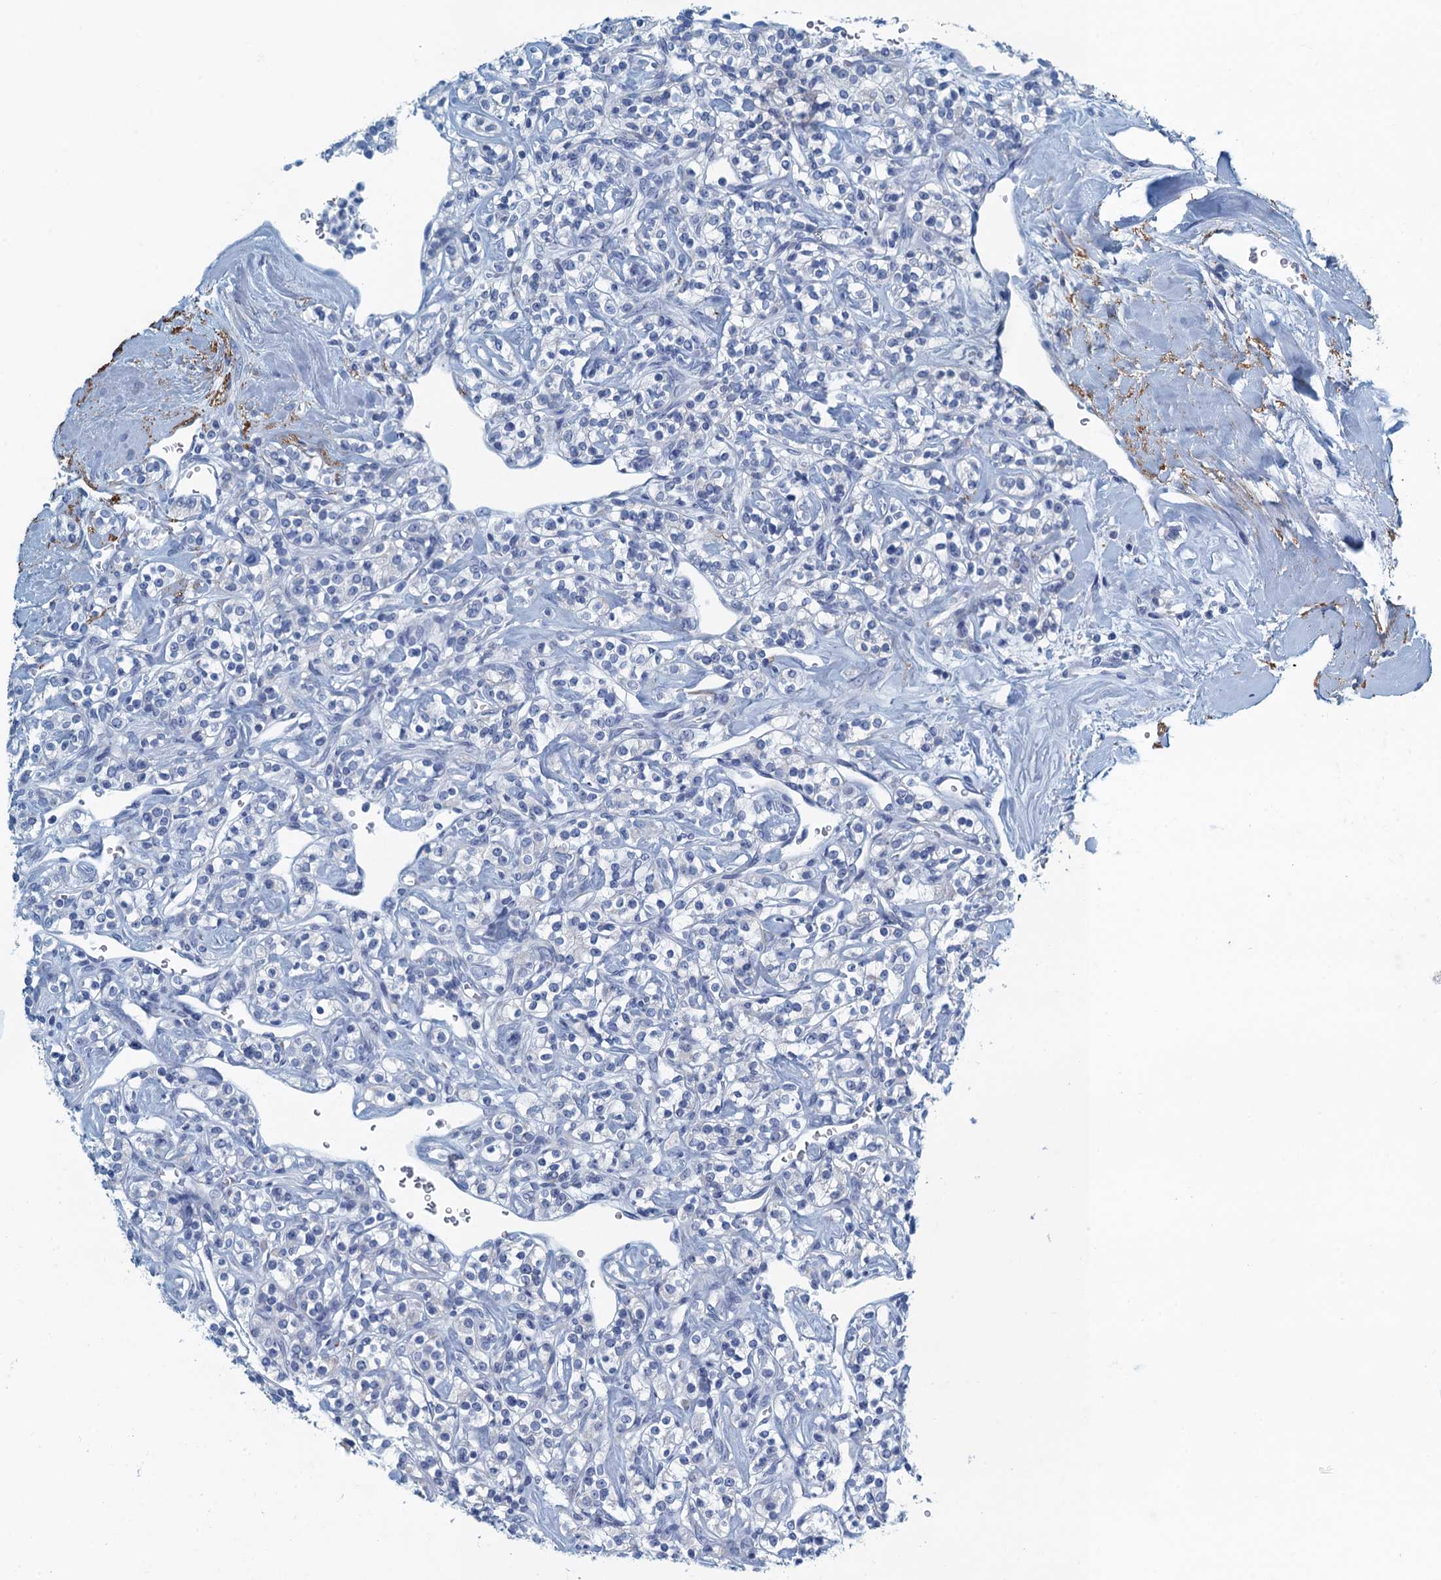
{"staining": {"intensity": "negative", "quantity": "none", "location": "none"}, "tissue": "renal cancer", "cell_type": "Tumor cells", "image_type": "cancer", "snomed": [{"axis": "morphology", "description": "Adenocarcinoma, NOS"}, {"axis": "topography", "description": "Kidney"}], "caption": "The micrograph displays no staining of tumor cells in adenocarcinoma (renal).", "gene": "C10orf88", "patient": {"sex": "male", "age": 77}}